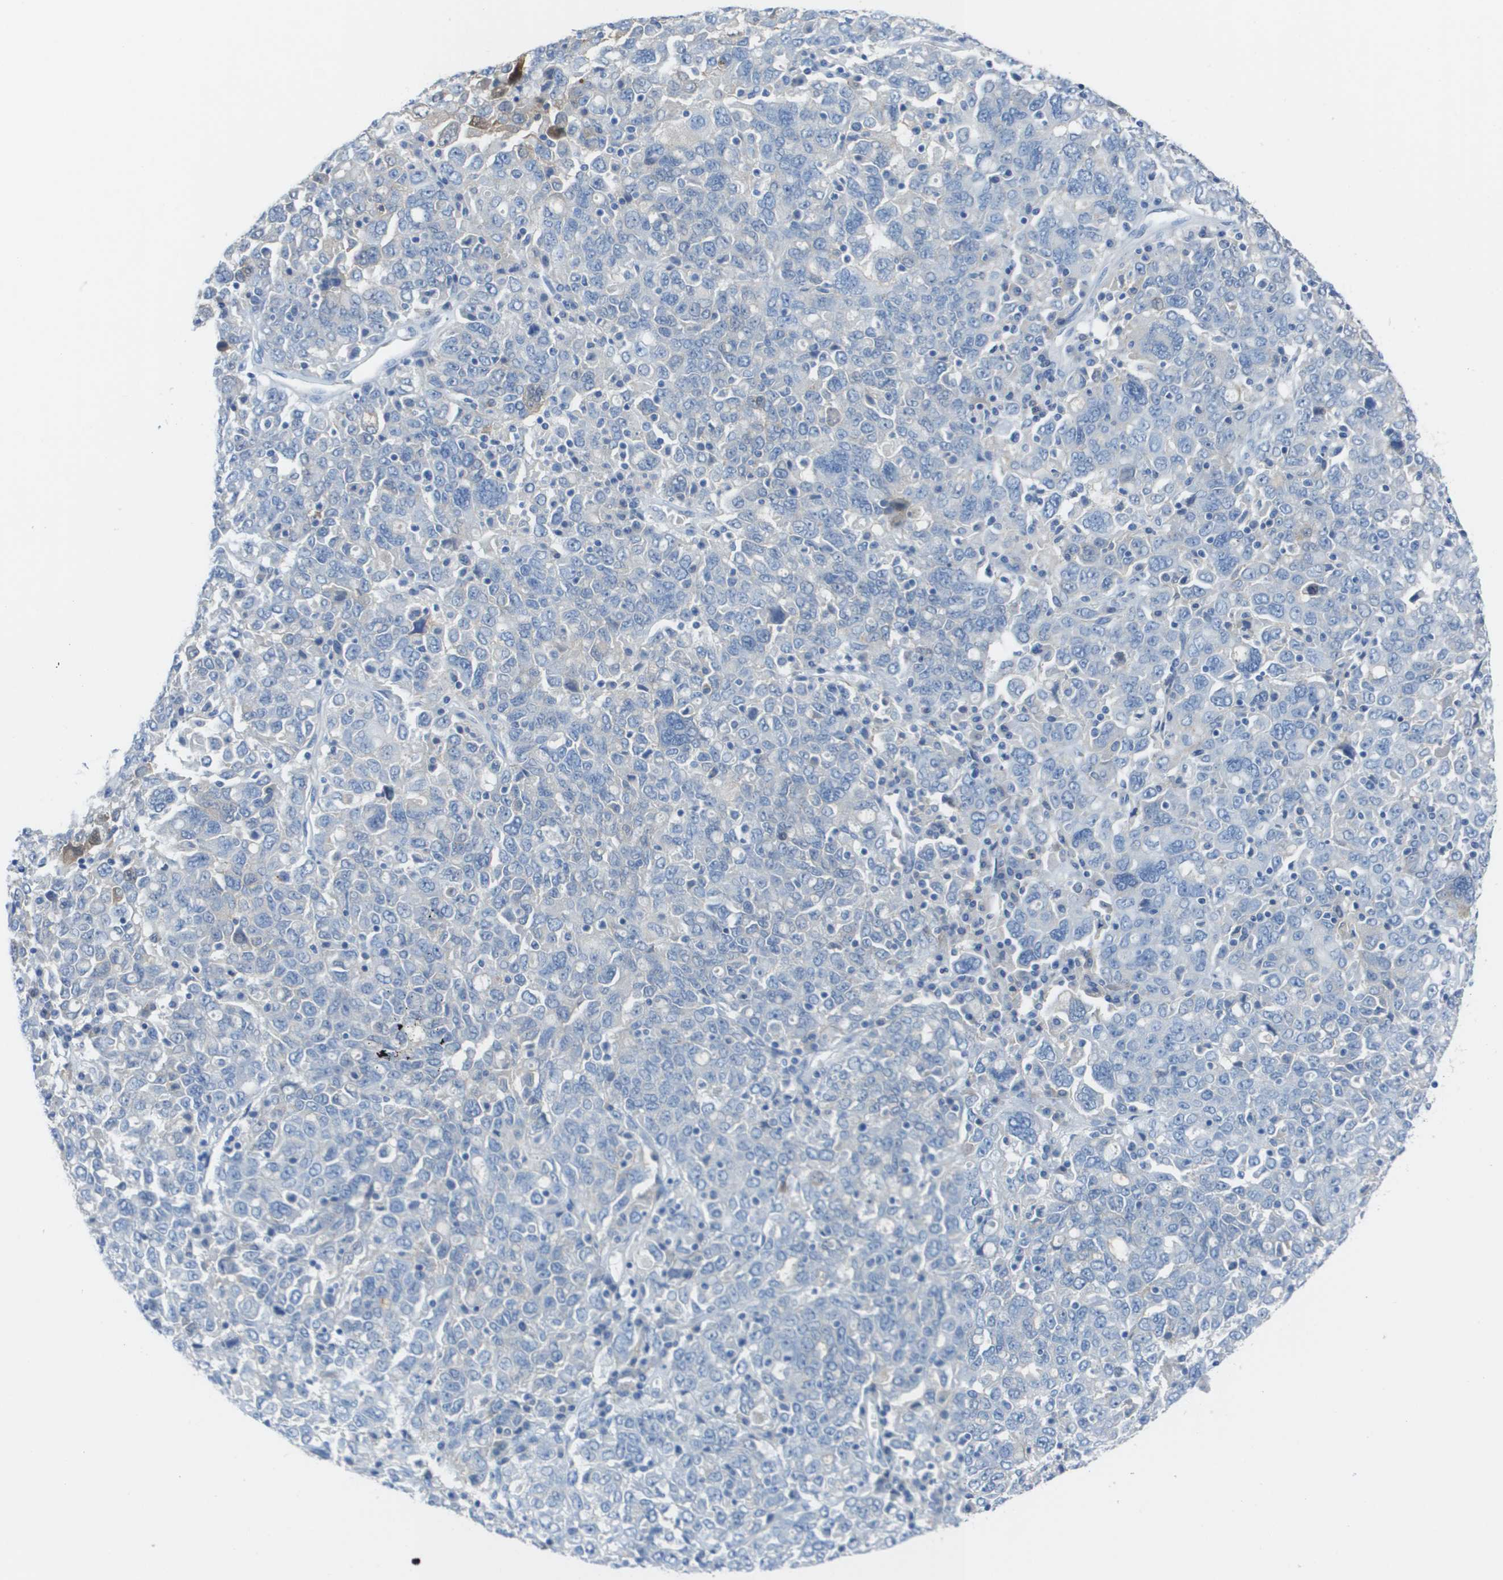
{"staining": {"intensity": "negative", "quantity": "none", "location": "none"}, "tissue": "ovarian cancer", "cell_type": "Tumor cells", "image_type": "cancer", "snomed": [{"axis": "morphology", "description": "Carcinoma, endometroid"}, {"axis": "topography", "description": "Ovary"}], "caption": "The micrograph shows no staining of tumor cells in ovarian cancer (endometroid carcinoma). (DAB immunohistochemistry, high magnification).", "gene": "CD46", "patient": {"sex": "female", "age": 62}}